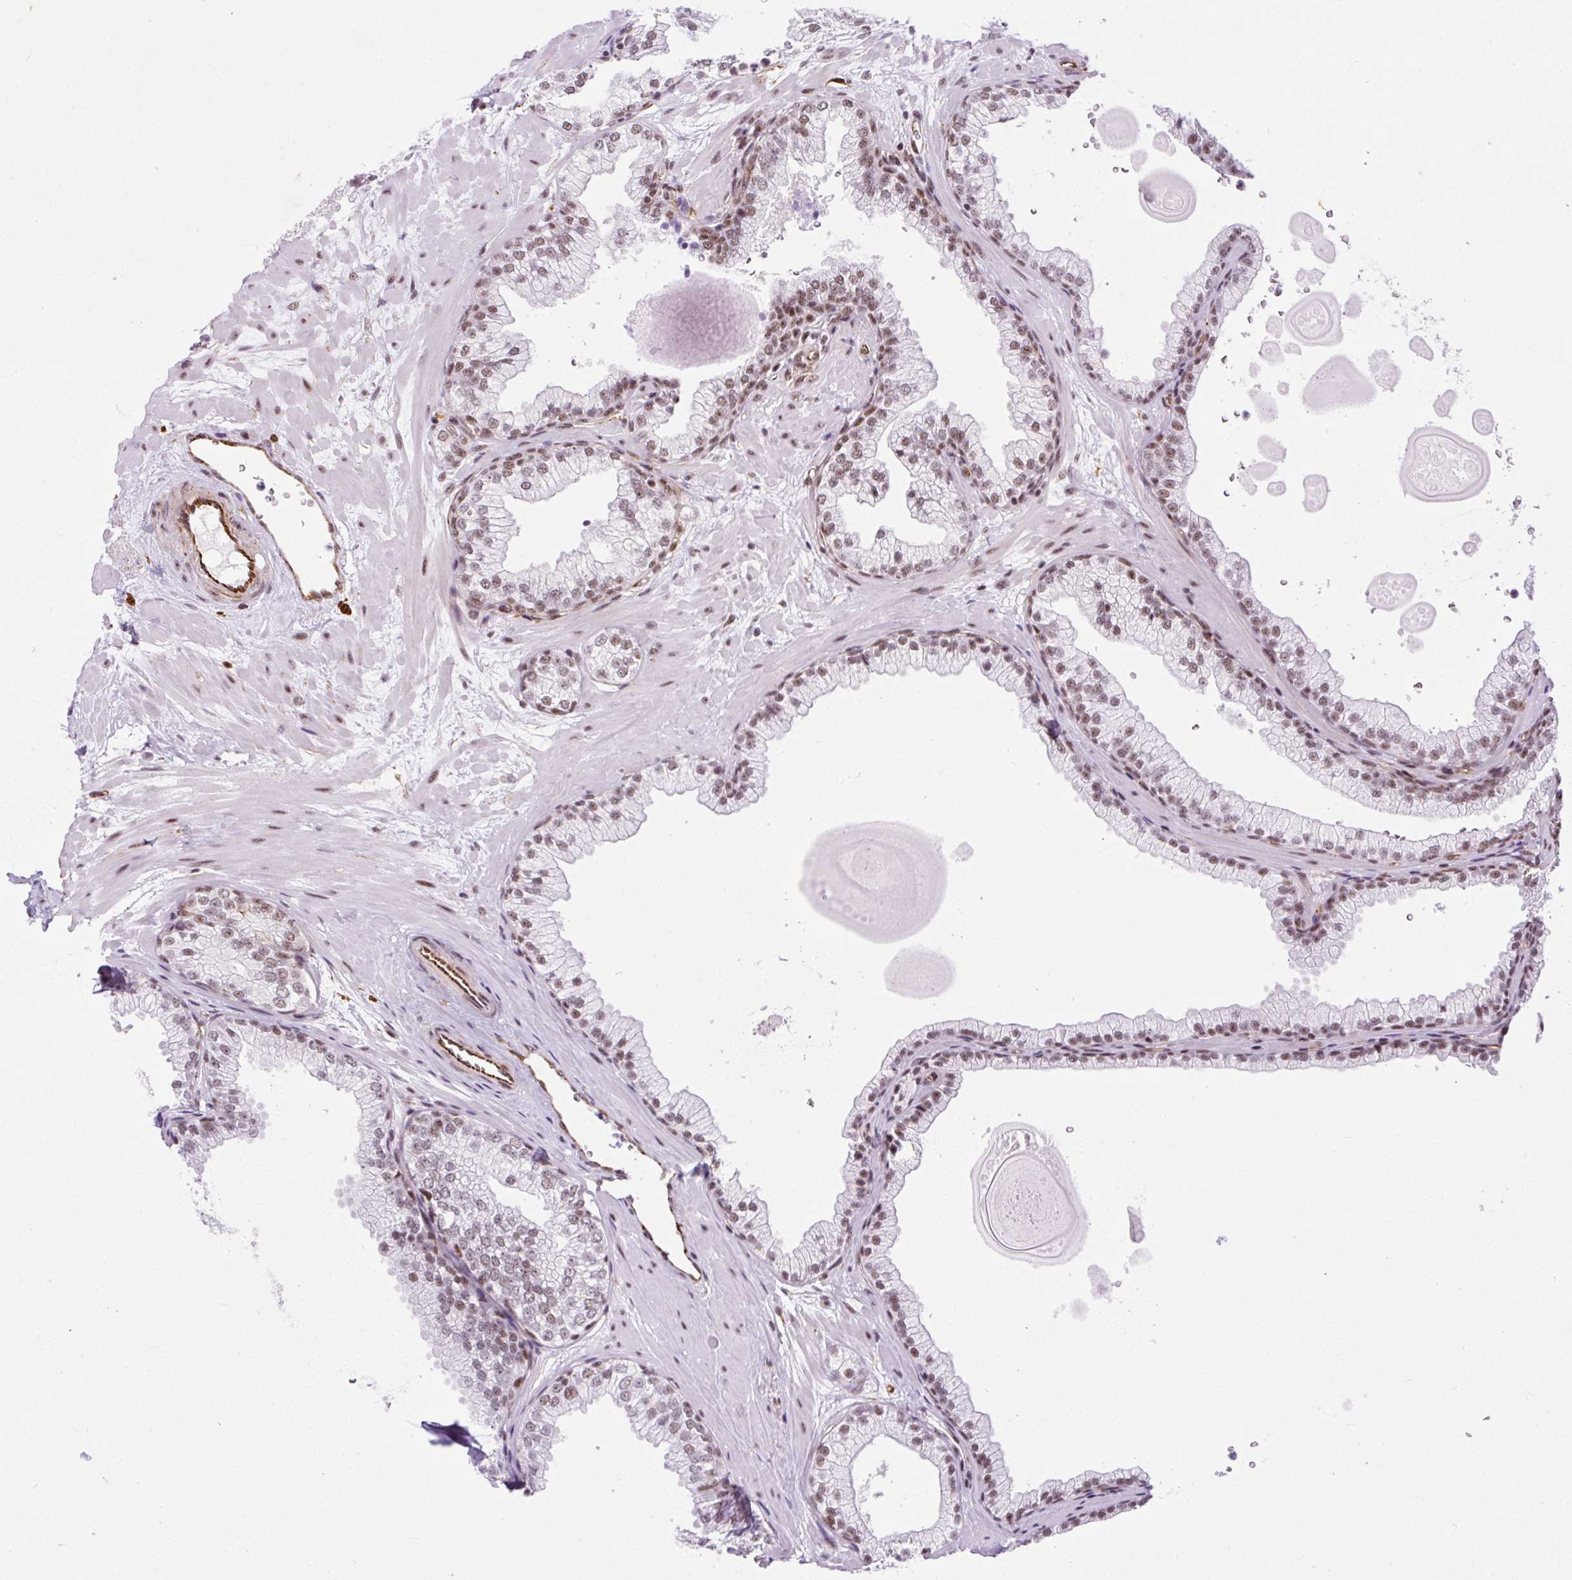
{"staining": {"intensity": "moderate", "quantity": "25%-75%", "location": "nuclear"}, "tissue": "prostate", "cell_type": "Glandular cells", "image_type": "normal", "snomed": [{"axis": "morphology", "description": "Normal tissue, NOS"}, {"axis": "topography", "description": "Prostate"}, {"axis": "topography", "description": "Peripheral nerve tissue"}], "caption": "Benign prostate exhibits moderate nuclear staining in approximately 25%-75% of glandular cells, visualized by immunohistochemistry.", "gene": "FMC1", "patient": {"sex": "male", "age": 61}}